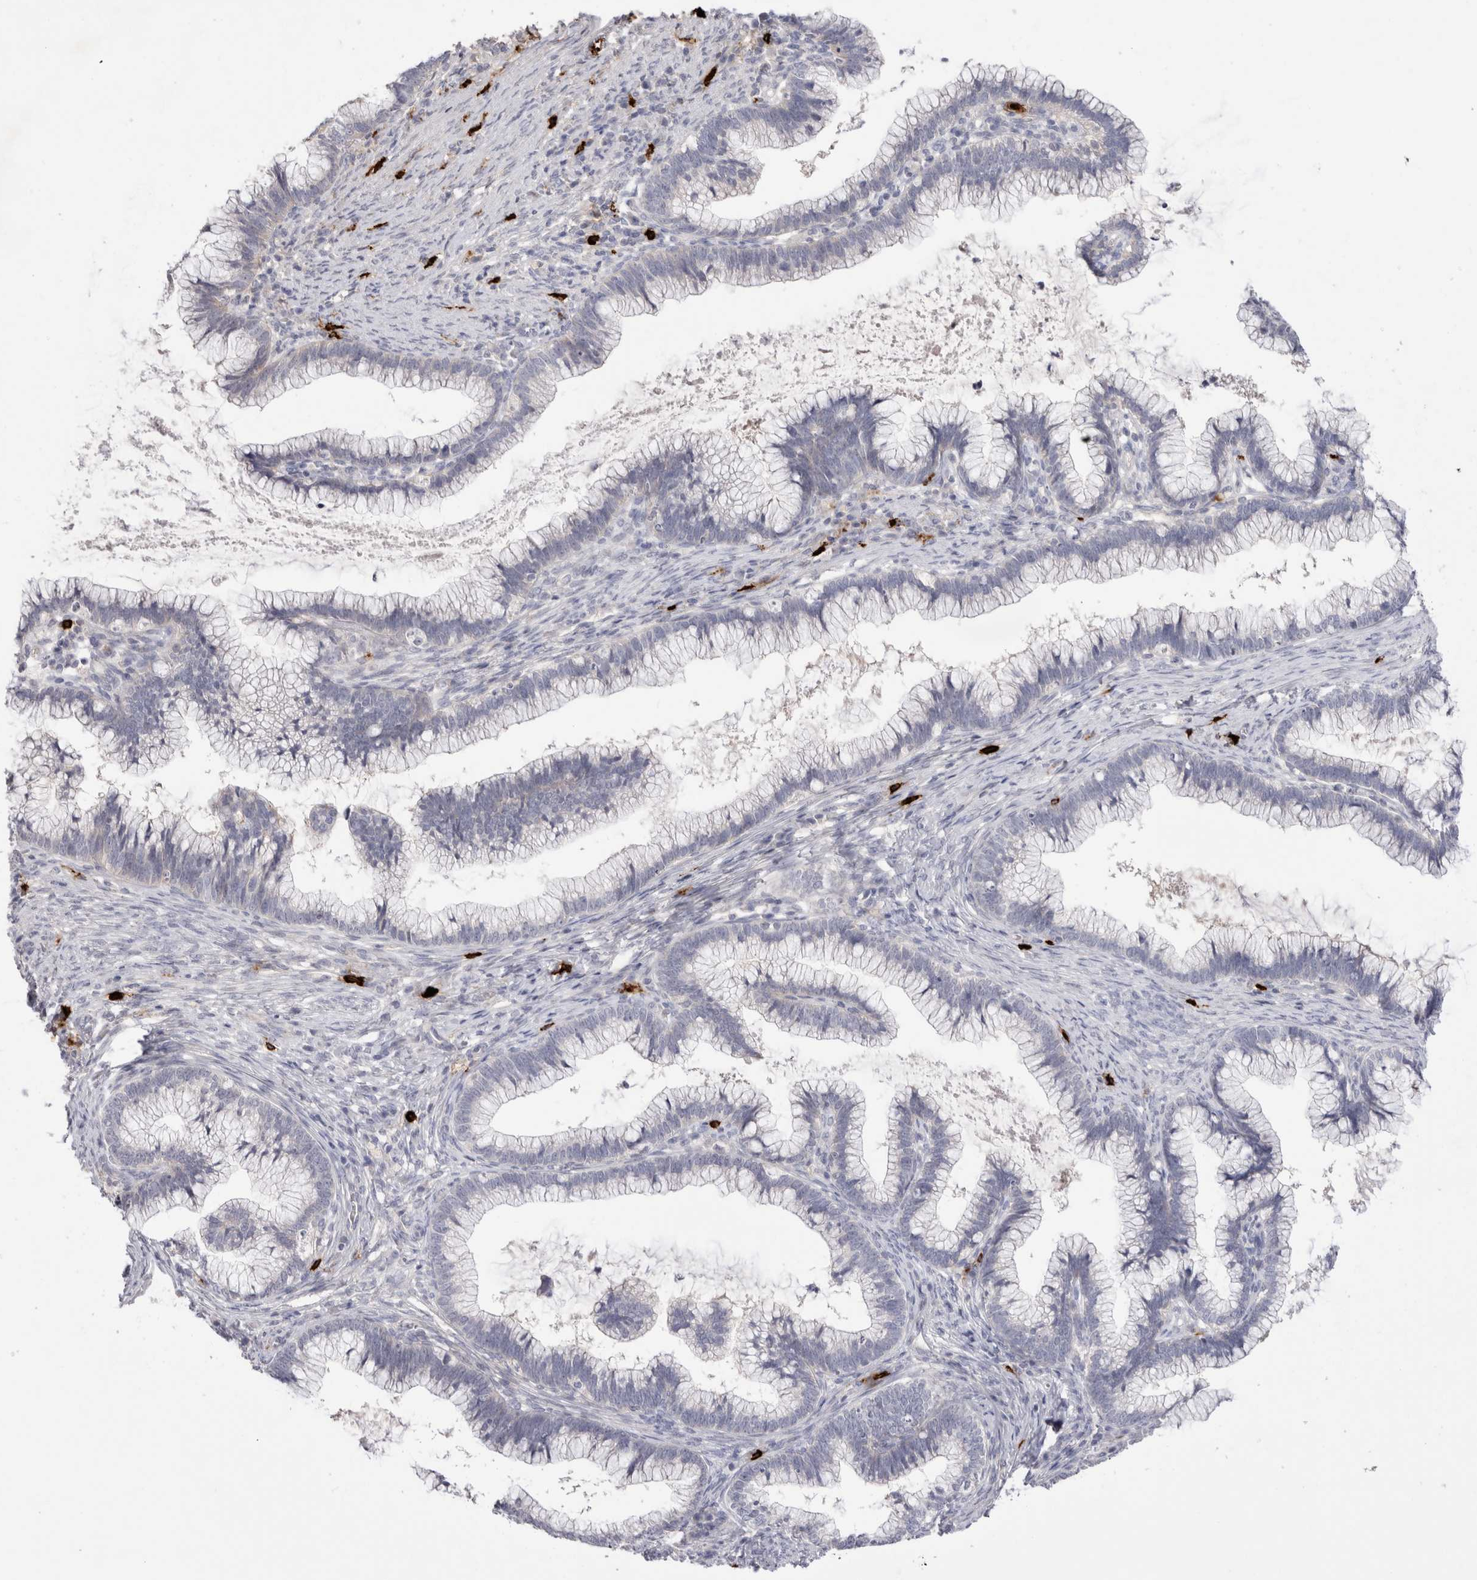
{"staining": {"intensity": "negative", "quantity": "none", "location": "none"}, "tissue": "cervical cancer", "cell_type": "Tumor cells", "image_type": "cancer", "snomed": [{"axis": "morphology", "description": "Adenocarcinoma, NOS"}, {"axis": "topography", "description": "Cervix"}], "caption": "Immunohistochemistry (IHC) histopathology image of neoplastic tissue: cervical cancer stained with DAB (3,3'-diaminobenzidine) demonstrates no significant protein expression in tumor cells.", "gene": "SPINK2", "patient": {"sex": "female", "age": 36}}